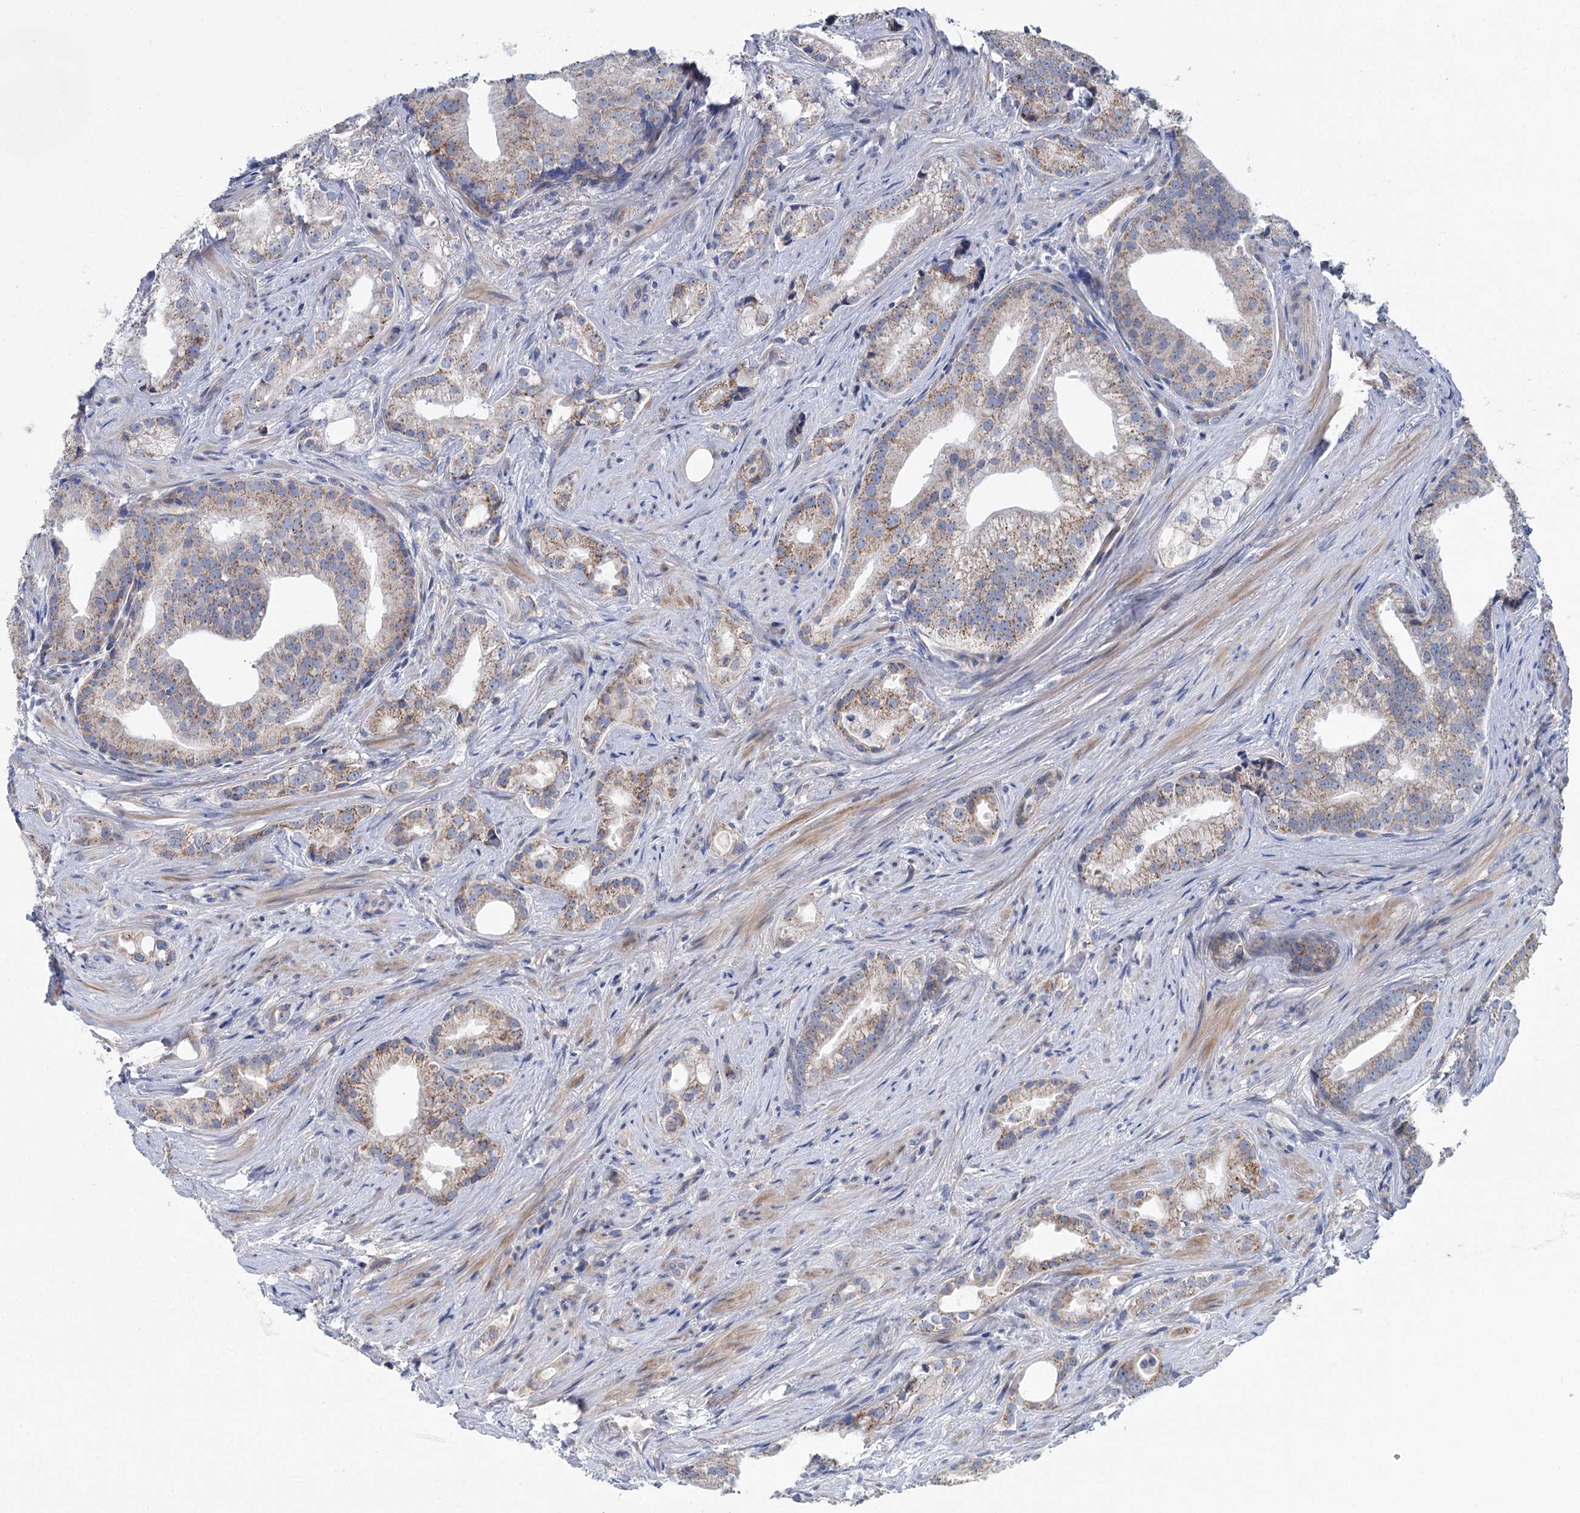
{"staining": {"intensity": "moderate", "quantity": ">75%", "location": "cytoplasmic/membranous"}, "tissue": "prostate cancer", "cell_type": "Tumor cells", "image_type": "cancer", "snomed": [{"axis": "morphology", "description": "Adenocarcinoma, Low grade"}, {"axis": "topography", "description": "Prostate"}], "caption": "Protein staining shows moderate cytoplasmic/membranous expression in about >75% of tumor cells in prostate cancer (low-grade adenocarcinoma). (brown staining indicates protein expression, while blue staining denotes nuclei).", "gene": "CHDH", "patient": {"sex": "male", "age": 71}}